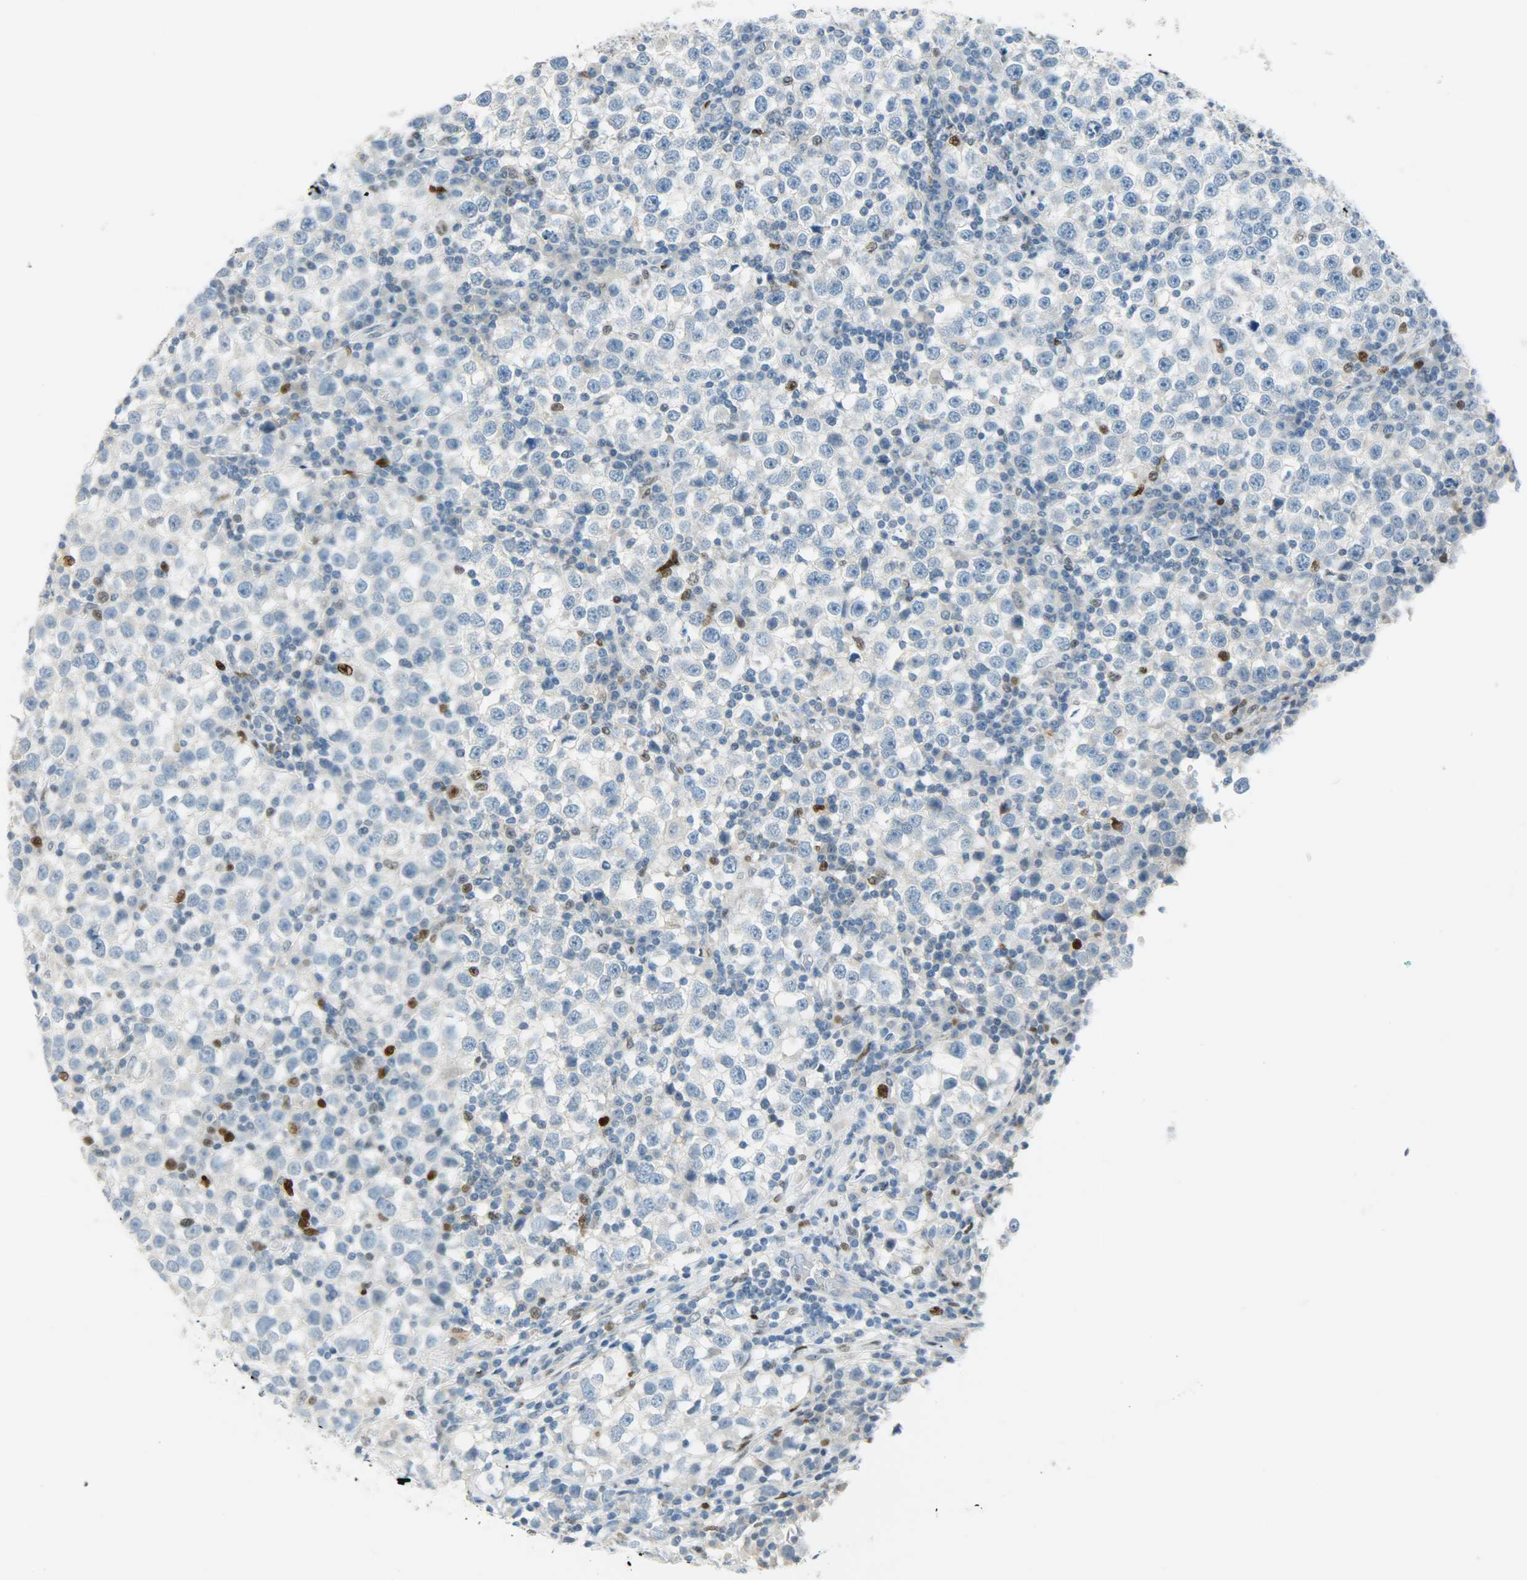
{"staining": {"intensity": "negative", "quantity": "none", "location": "none"}, "tissue": "testis cancer", "cell_type": "Tumor cells", "image_type": "cancer", "snomed": [{"axis": "morphology", "description": "Seminoma, NOS"}, {"axis": "topography", "description": "Testis"}], "caption": "Testis seminoma stained for a protein using immunohistochemistry displays no expression tumor cells.", "gene": "JUNB", "patient": {"sex": "male", "age": 65}}